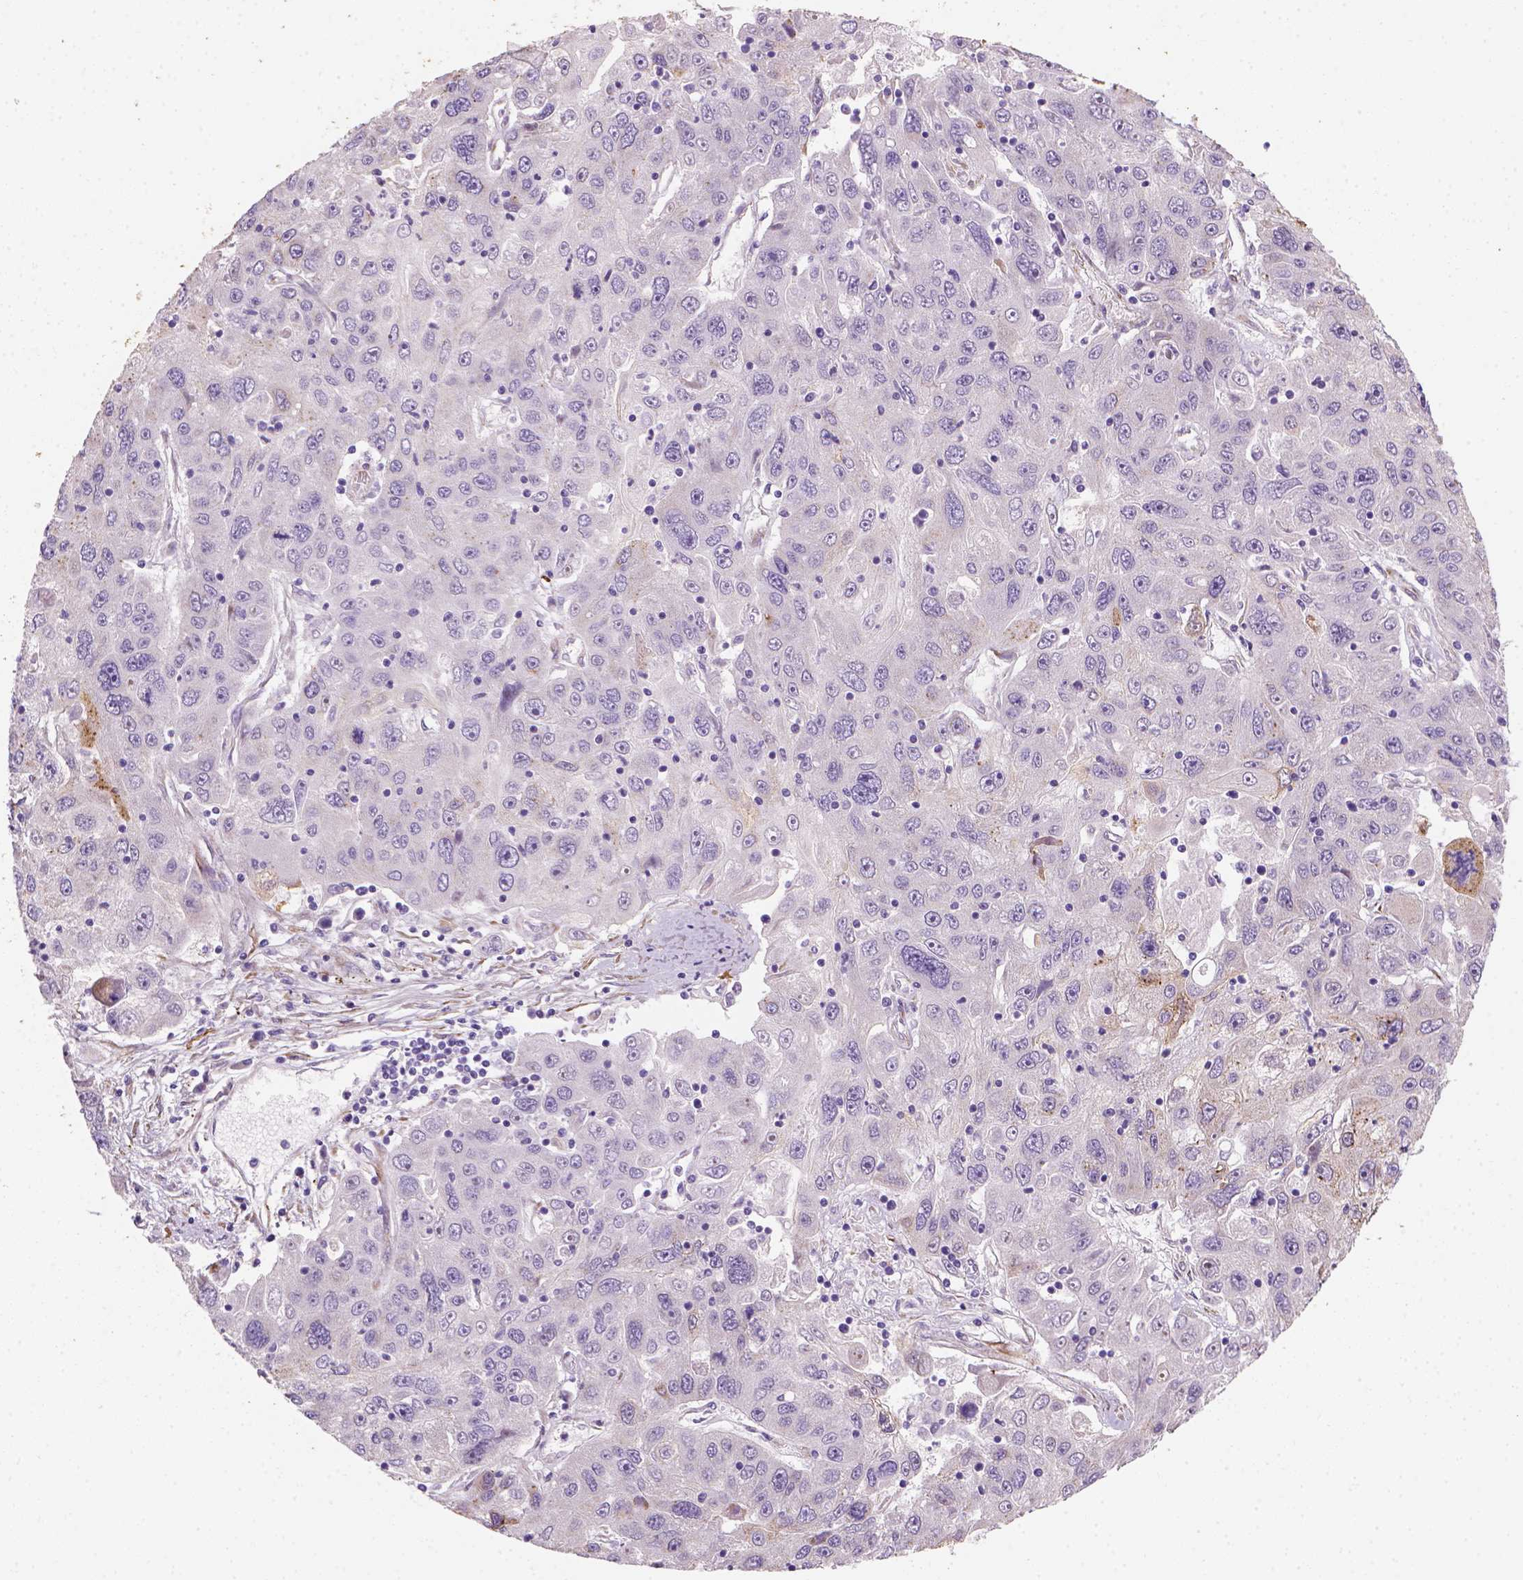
{"staining": {"intensity": "negative", "quantity": "none", "location": "none"}, "tissue": "stomach cancer", "cell_type": "Tumor cells", "image_type": "cancer", "snomed": [{"axis": "morphology", "description": "Adenocarcinoma, NOS"}, {"axis": "topography", "description": "Stomach"}], "caption": "Protein analysis of stomach cancer displays no significant staining in tumor cells.", "gene": "CES2", "patient": {"sex": "male", "age": 56}}